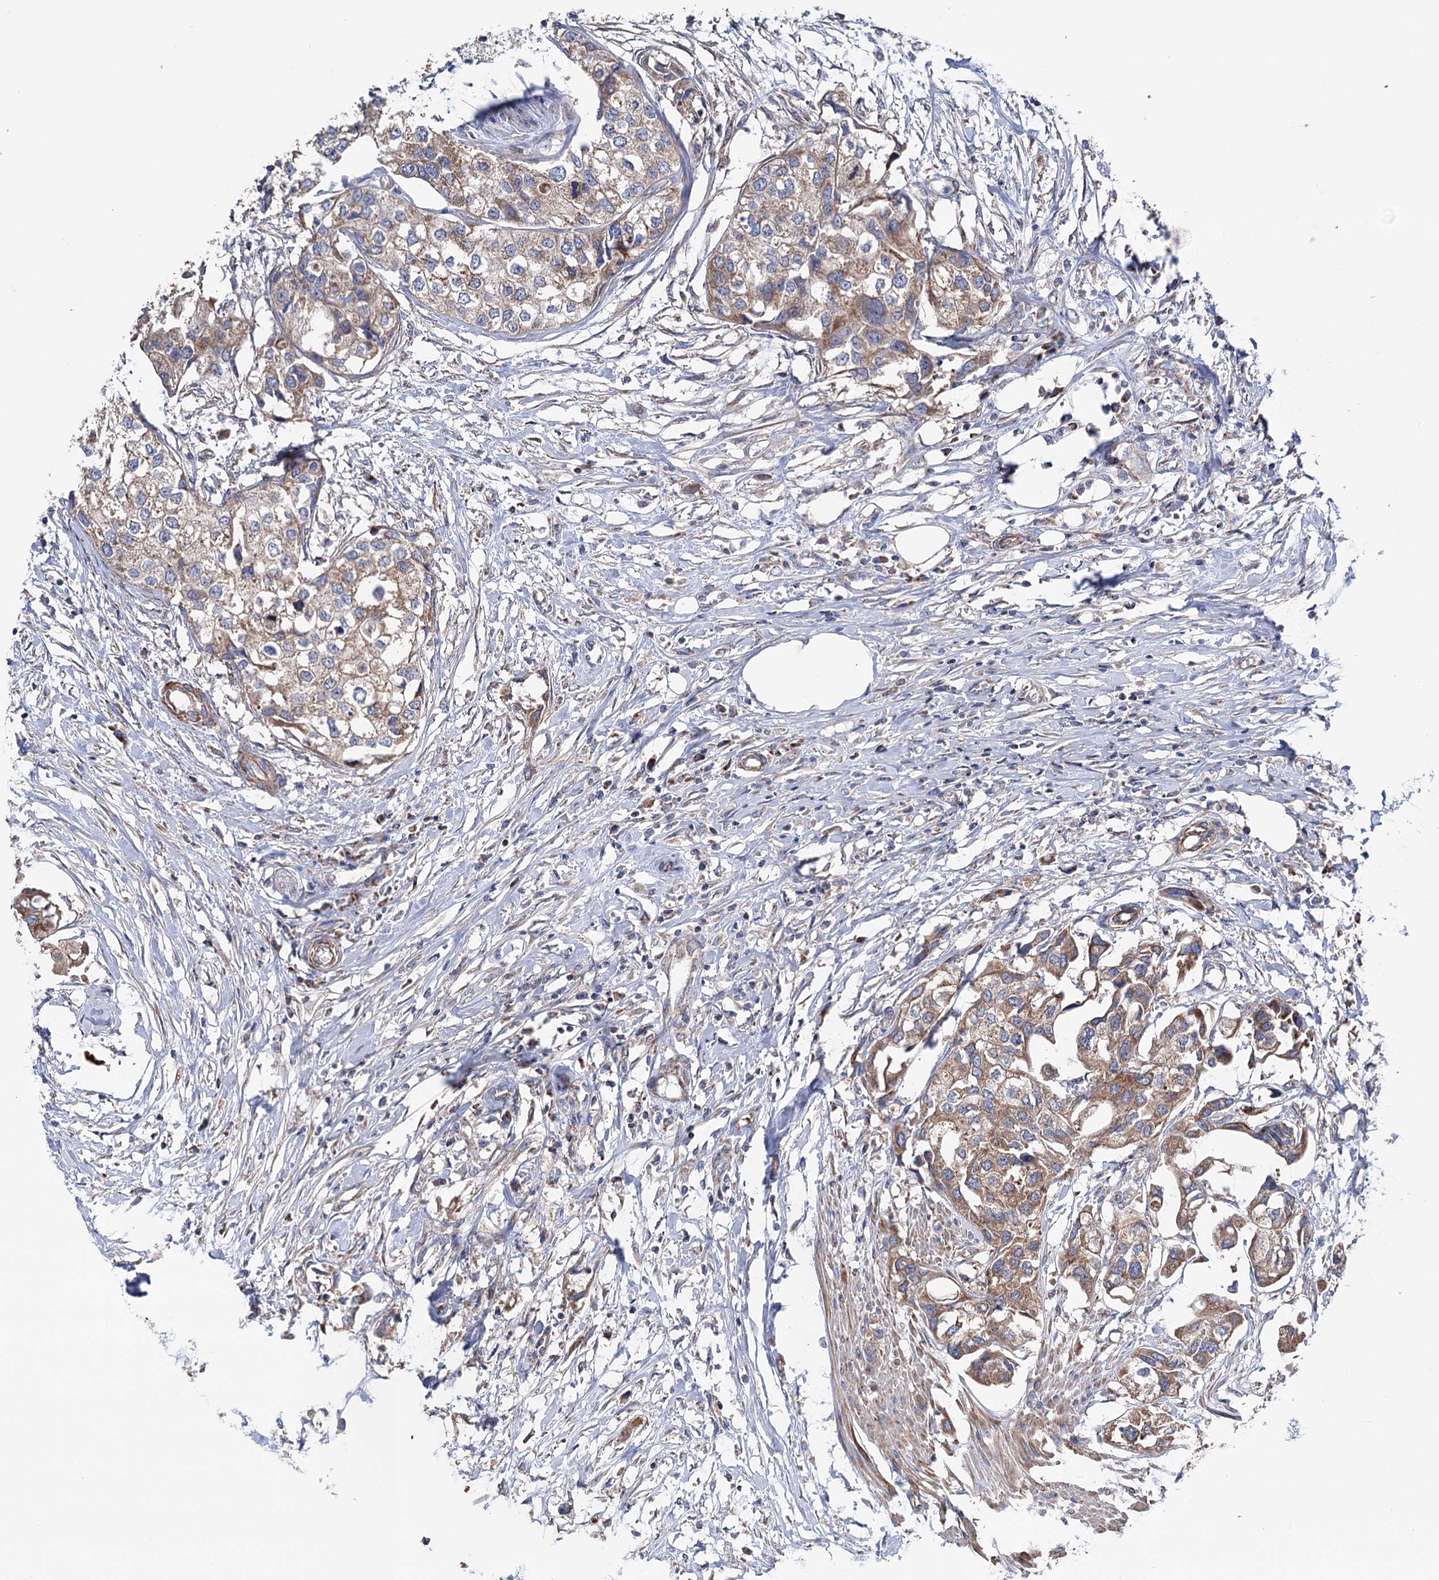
{"staining": {"intensity": "moderate", "quantity": "25%-75%", "location": "cytoplasmic/membranous"}, "tissue": "urothelial cancer", "cell_type": "Tumor cells", "image_type": "cancer", "snomed": [{"axis": "morphology", "description": "Urothelial carcinoma, High grade"}, {"axis": "topography", "description": "Urinary bladder"}], "caption": "This photomicrograph reveals IHC staining of human urothelial cancer, with medium moderate cytoplasmic/membranous expression in about 25%-75% of tumor cells.", "gene": "SUCLA2", "patient": {"sex": "male", "age": 64}}